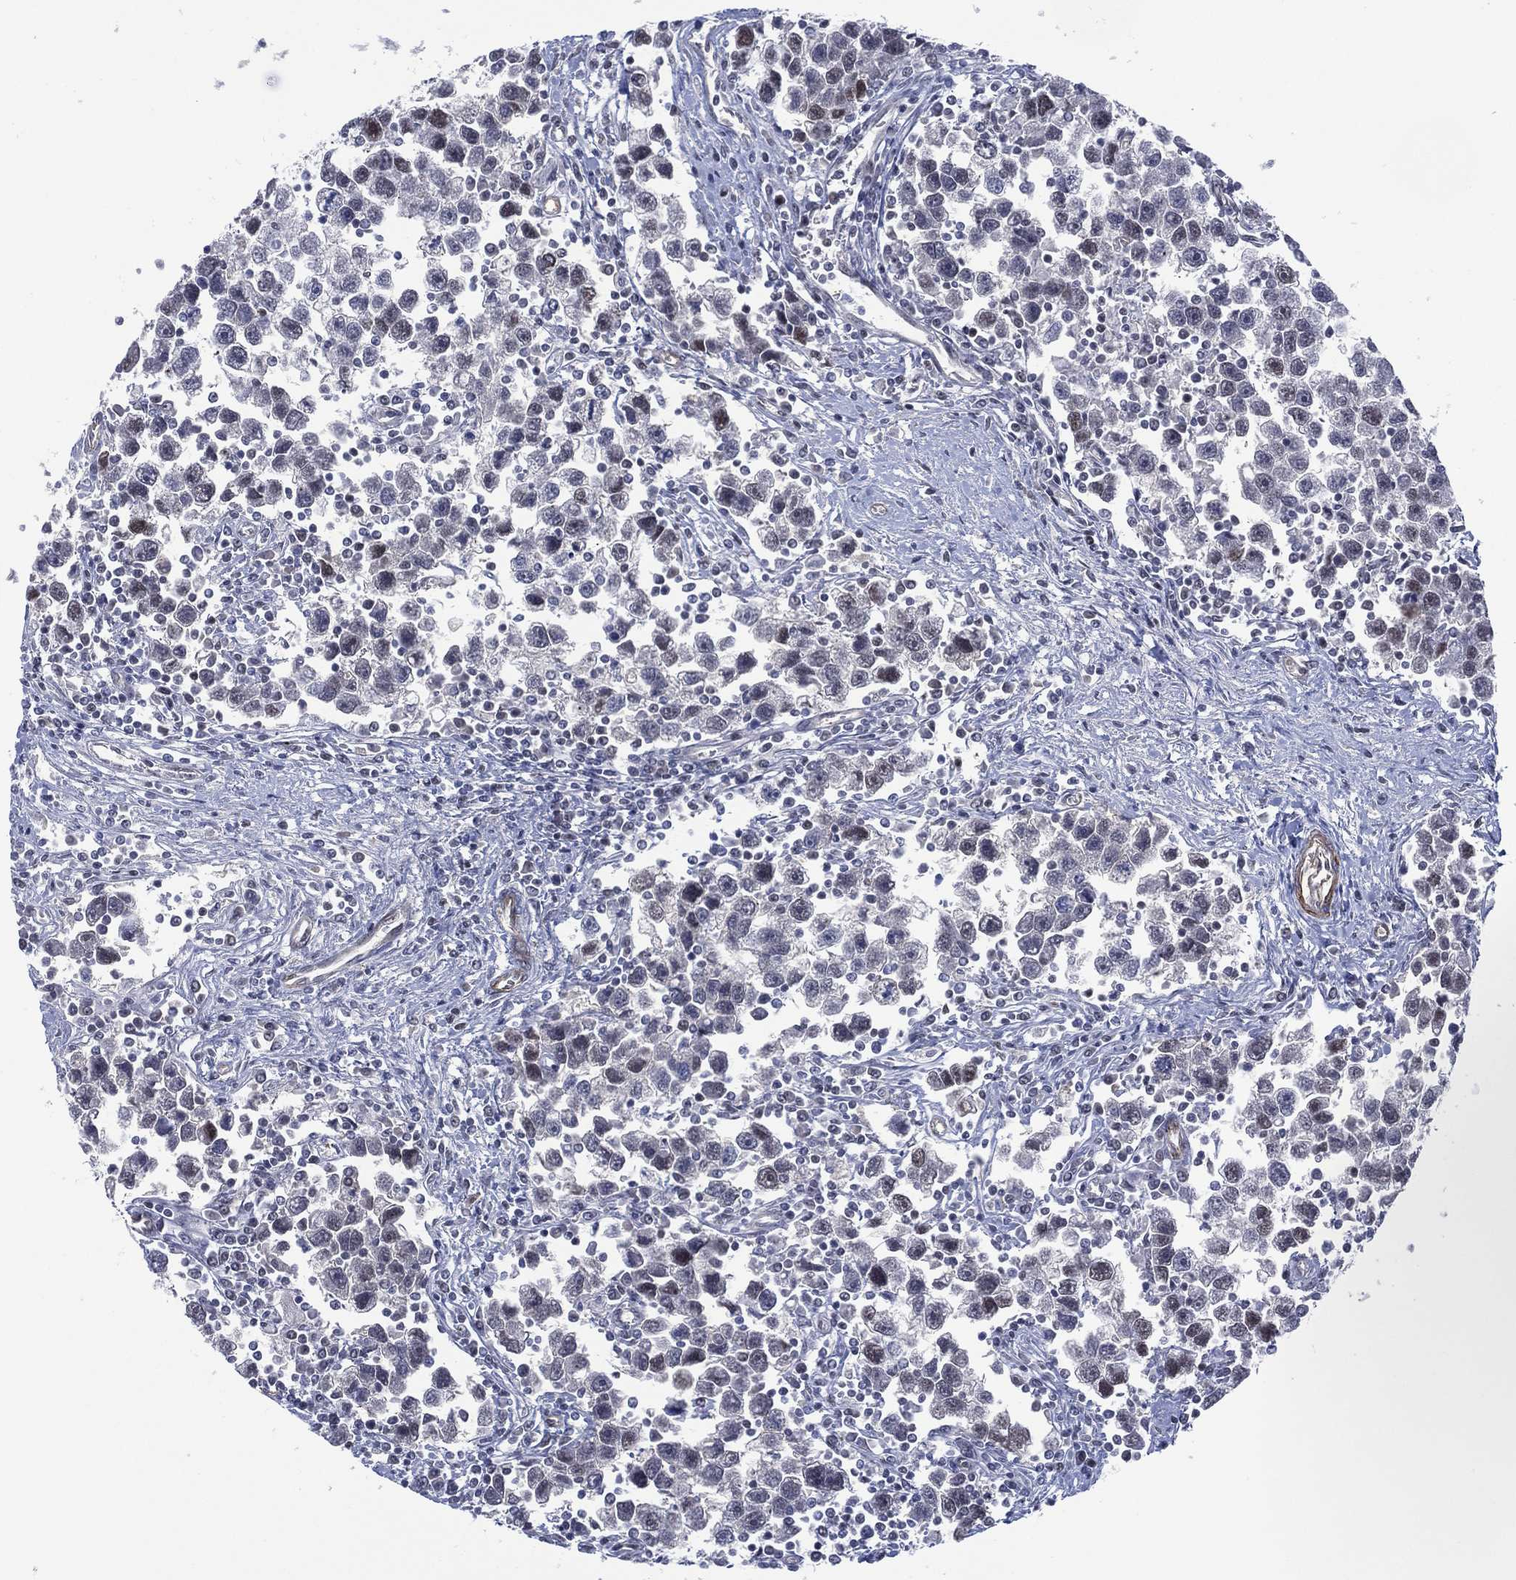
{"staining": {"intensity": "negative", "quantity": "none", "location": "none"}, "tissue": "testis cancer", "cell_type": "Tumor cells", "image_type": "cancer", "snomed": [{"axis": "morphology", "description": "Seminoma, NOS"}, {"axis": "topography", "description": "Testis"}], "caption": "DAB (3,3'-diaminobenzidine) immunohistochemical staining of testis cancer (seminoma) exhibits no significant expression in tumor cells. Brightfield microscopy of IHC stained with DAB (brown) and hematoxylin (blue), captured at high magnification.", "gene": "GSE1", "patient": {"sex": "male", "age": 30}}